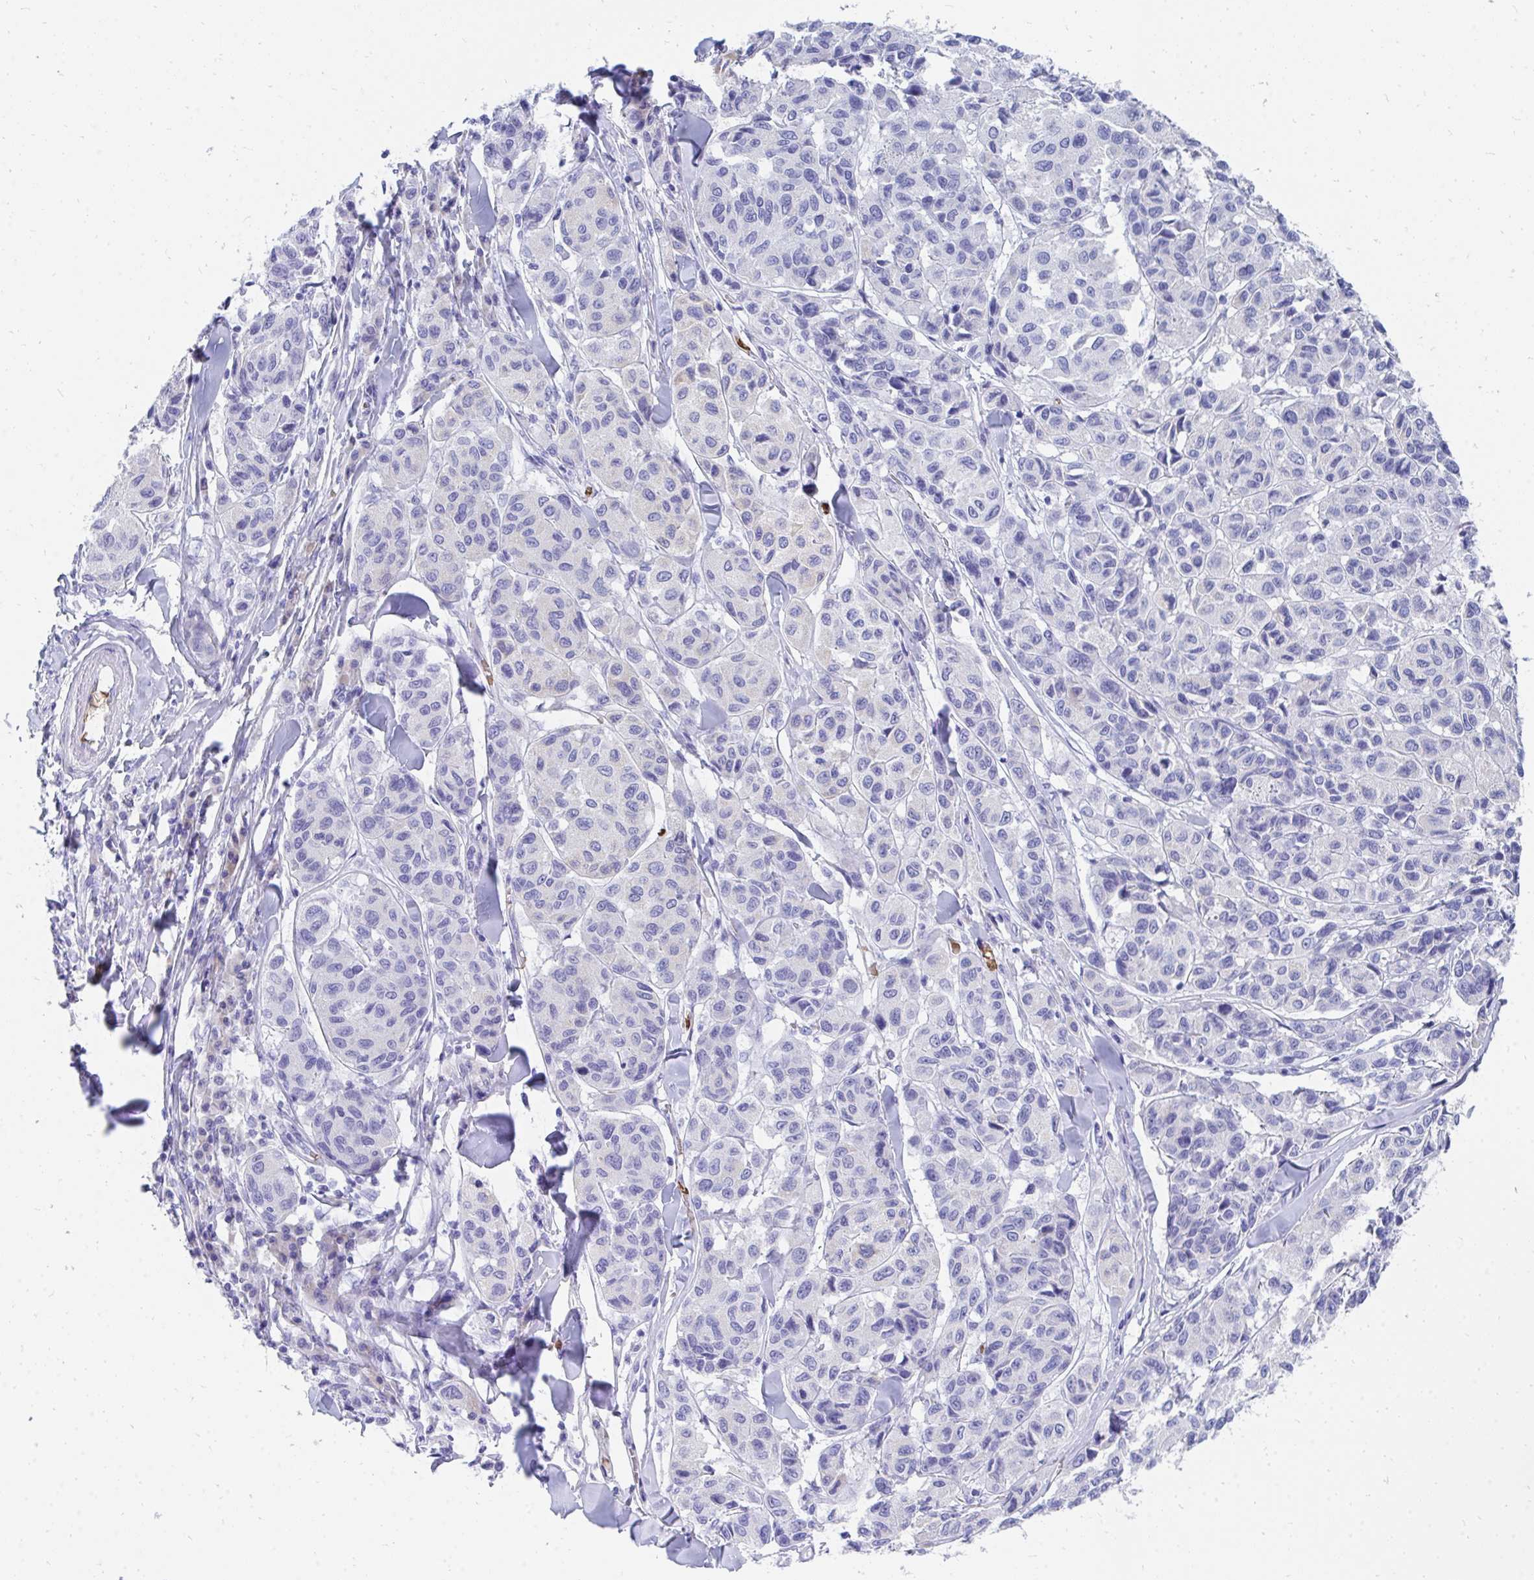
{"staining": {"intensity": "negative", "quantity": "none", "location": "none"}, "tissue": "melanoma", "cell_type": "Tumor cells", "image_type": "cancer", "snomed": [{"axis": "morphology", "description": "Malignant melanoma, NOS"}, {"axis": "topography", "description": "Skin"}], "caption": "Image shows no significant protein staining in tumor cells of malignant melanoma.", "gene": "MROH2B", "patient": {"sex": "female", "age": 66}}